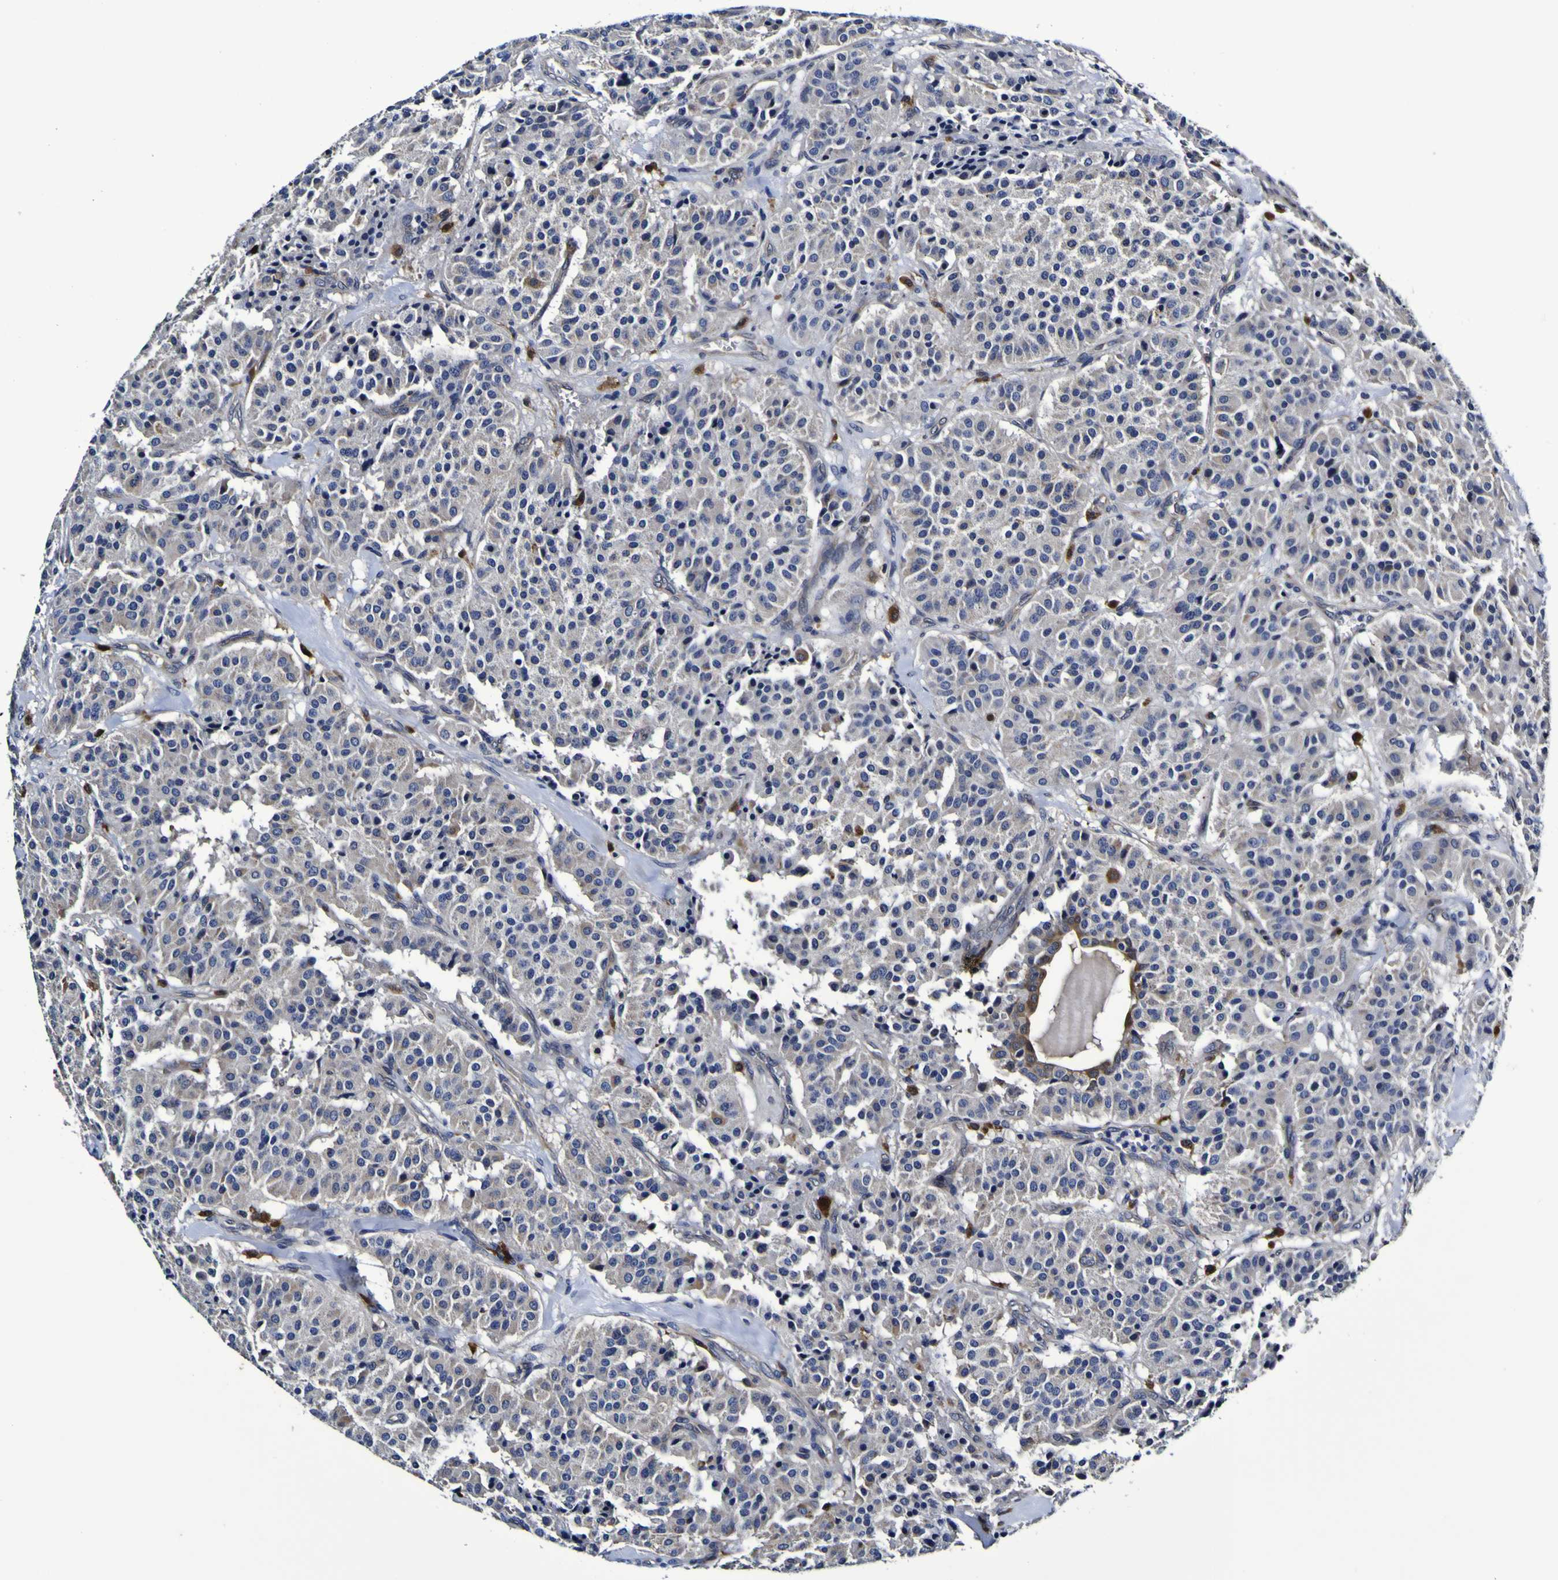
{"staining": {"intensity": "negative", "quantity": "none", "location": "none"}, "tissue": "carcinoid", "cell_type": "Tumor cells", "image_type": "cancer", "snomed": [{"axis": "morphology", "description": "Carcinoid, malignant, NOS"}, {"axis": "topography", "description": "Lung"}], "caption": "There is no significant expression in tumor cells of malignant carcinoid.", "gene": "GPX1", "patient": {"sex": "male", "age": 30}}